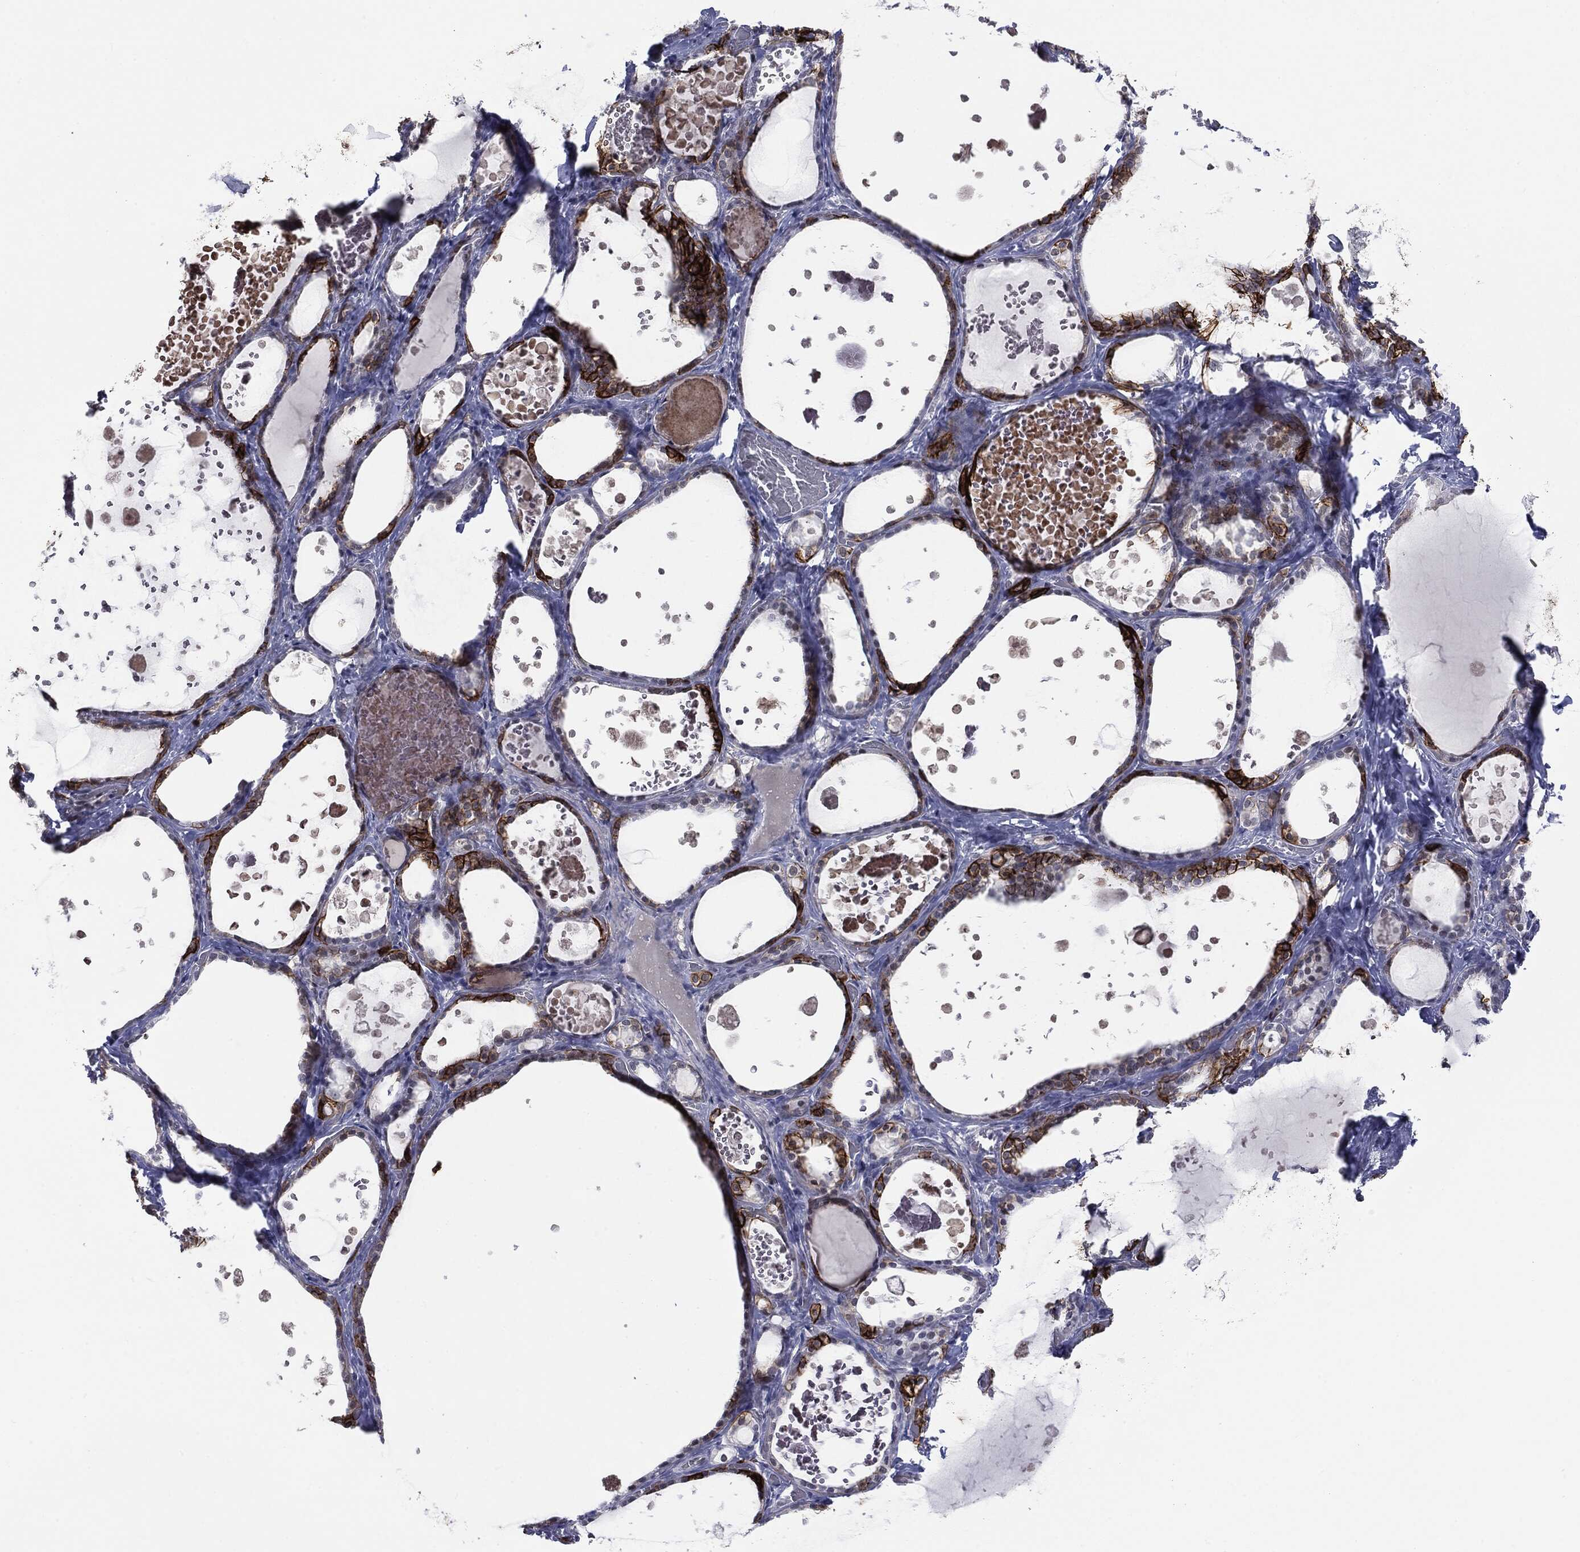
{"staining": {"intensity": "strong", "quantity": "<25%", "location": "cytoplasmic/membranous"}, "tissue": "thyroid gland", "cell_type": "Glandular cells", "image_type": "normal", "snomed": [{"axis": "morphology", "description": "Normal tissue, NOS"}, {"axis": "topography", "description": "Thyroid gland"}], "caption": "The micrograph displays staining of normal thyroid gland, revealing strong cytoplasmic/membranous protein expression (brown color) within glandular cells.", "gene": "SLC5A5", "patient": {"sex": "female", "age": 56}}